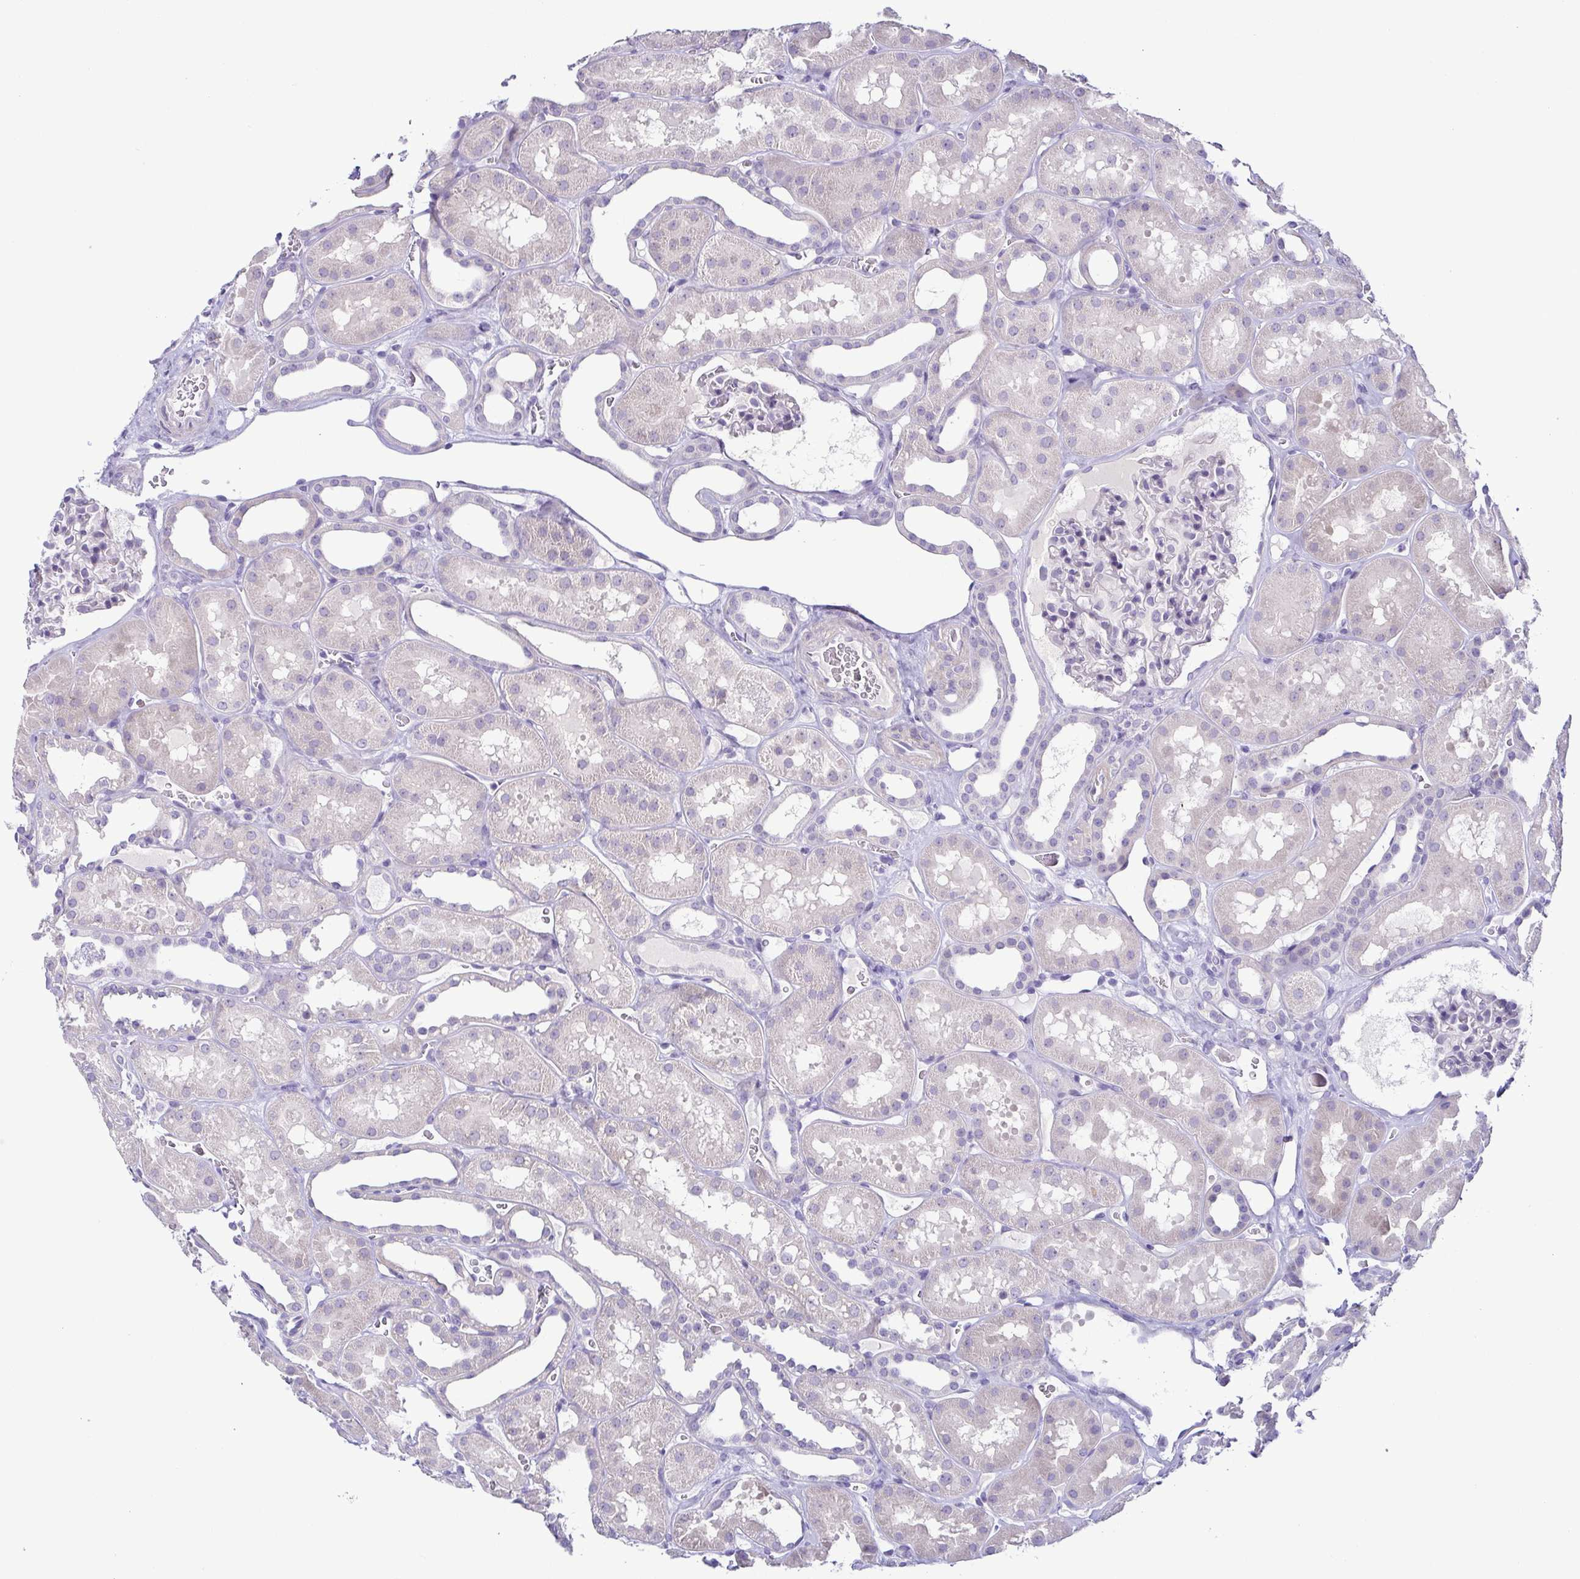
{"staining": {"intensity": "negative", "quantity": "none", "location": "none"}, "tissue": "kidney", "cell_type": "Cells in glomeruli", "image_type": "normal", "snomed": [{"axis": "morphology", "description": "Normal tissue, NOS"}, {"axis": "topography", "description": "Kidney"}], "caption": "IHC micrograph of unremarkable kidney: kidney stained with DAB reveals no significant protein expression in cells in glomeruli.", "gene": "TERT", "patient": {"sex": "female", "age": 41}}